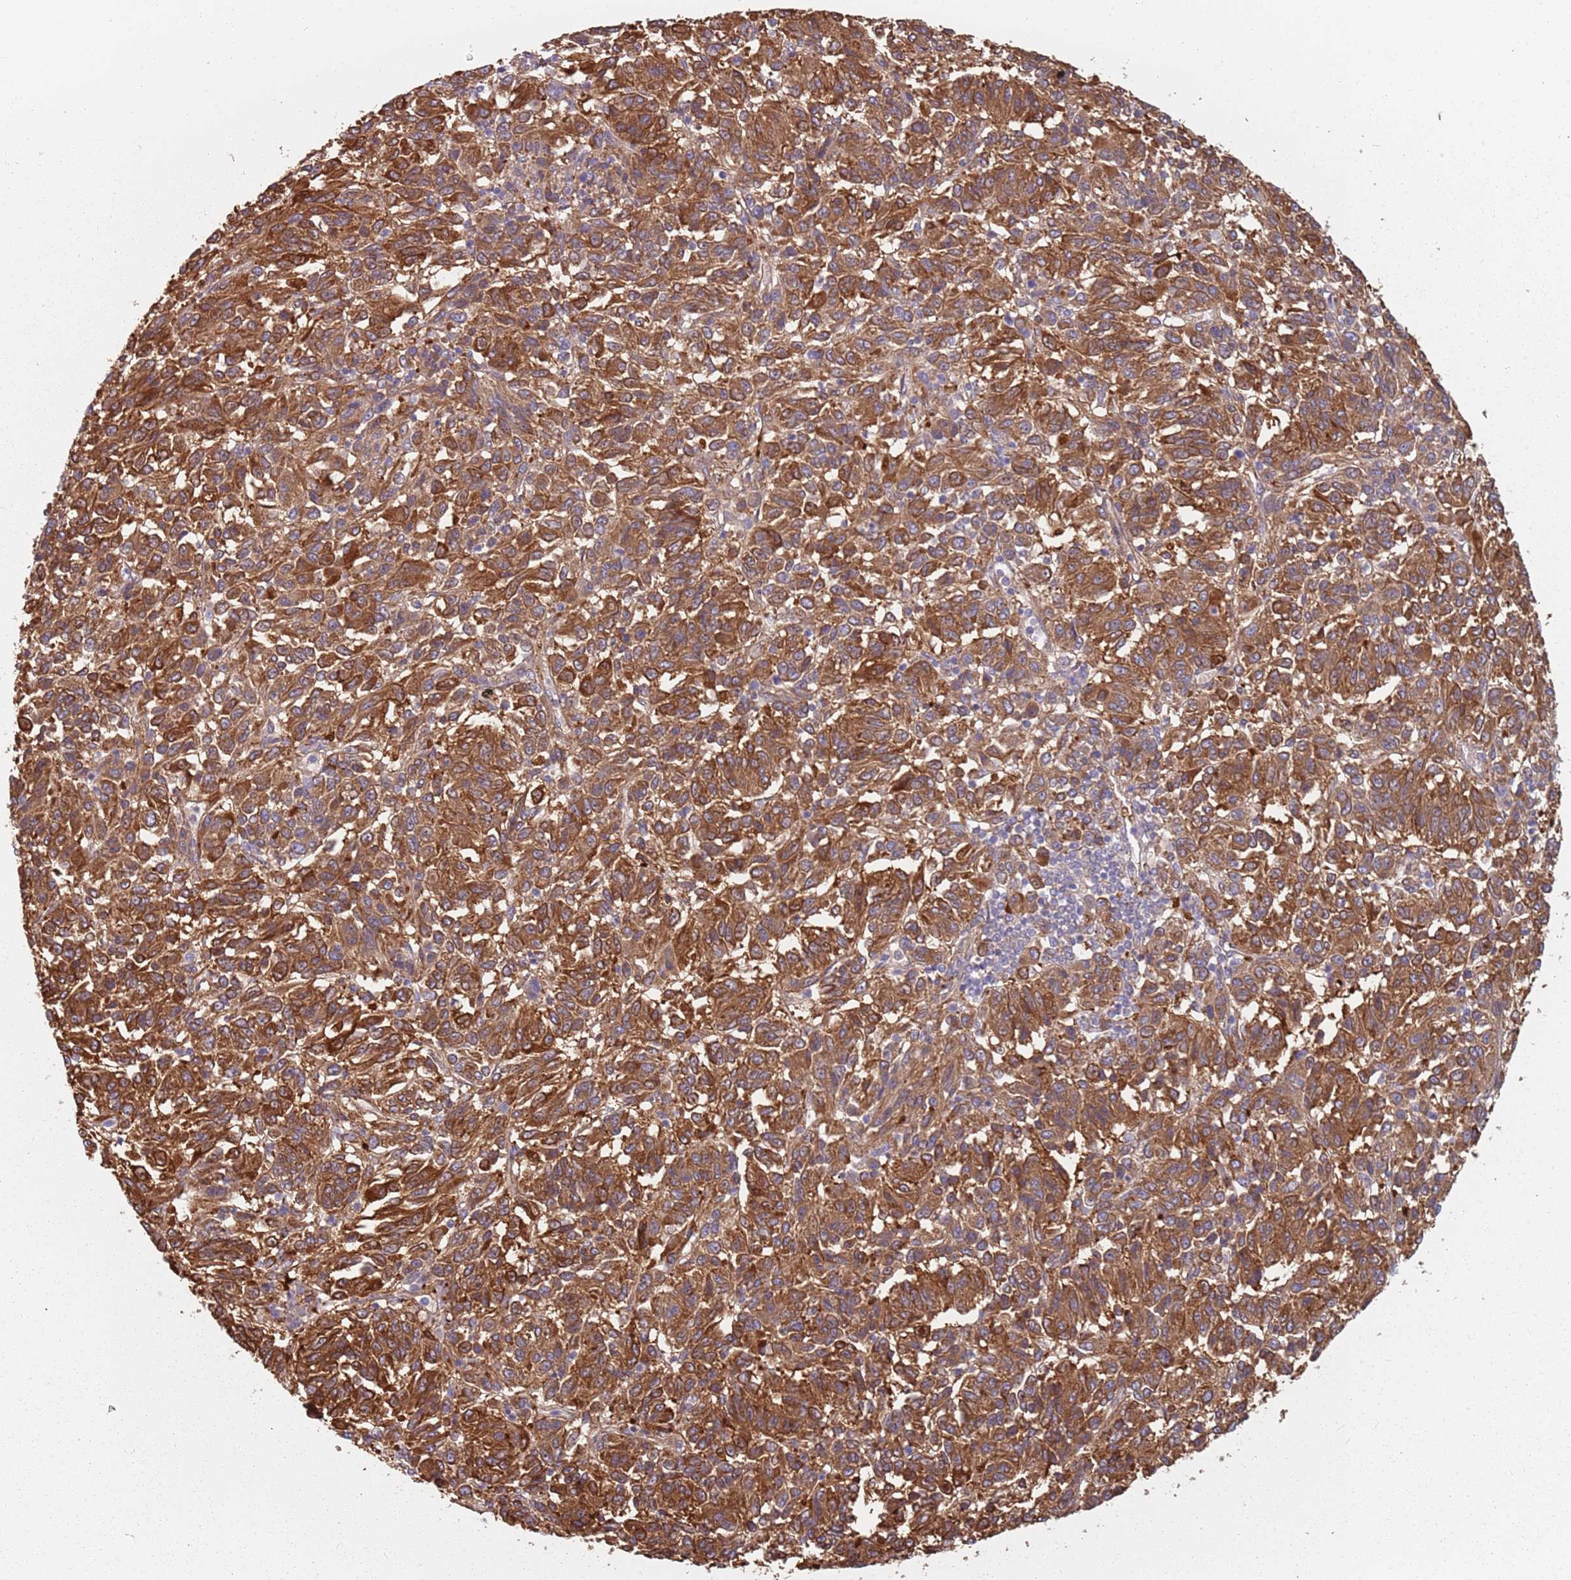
{"staining": {"intensity": "strong", "quantity": ">75%", "location": "cytoplasmic/membranous"}, "tissue": "melanoma", "cell_type": "Tumor cells", "image_type": "cancer", "snomed": [{"axis": "morphology", "description": "Malignant melanoma, Metastatic site"}, {"axis": "topography", "description": "Lung"}], "caption": "Protein staining demonstrates strong cytoplasmic/membranous expression in approximately >75% of tumor cells in malignant melanoma (metastatic site).", "gene": "SPDL1", "patient": {"sex": "male", "age": 64}}